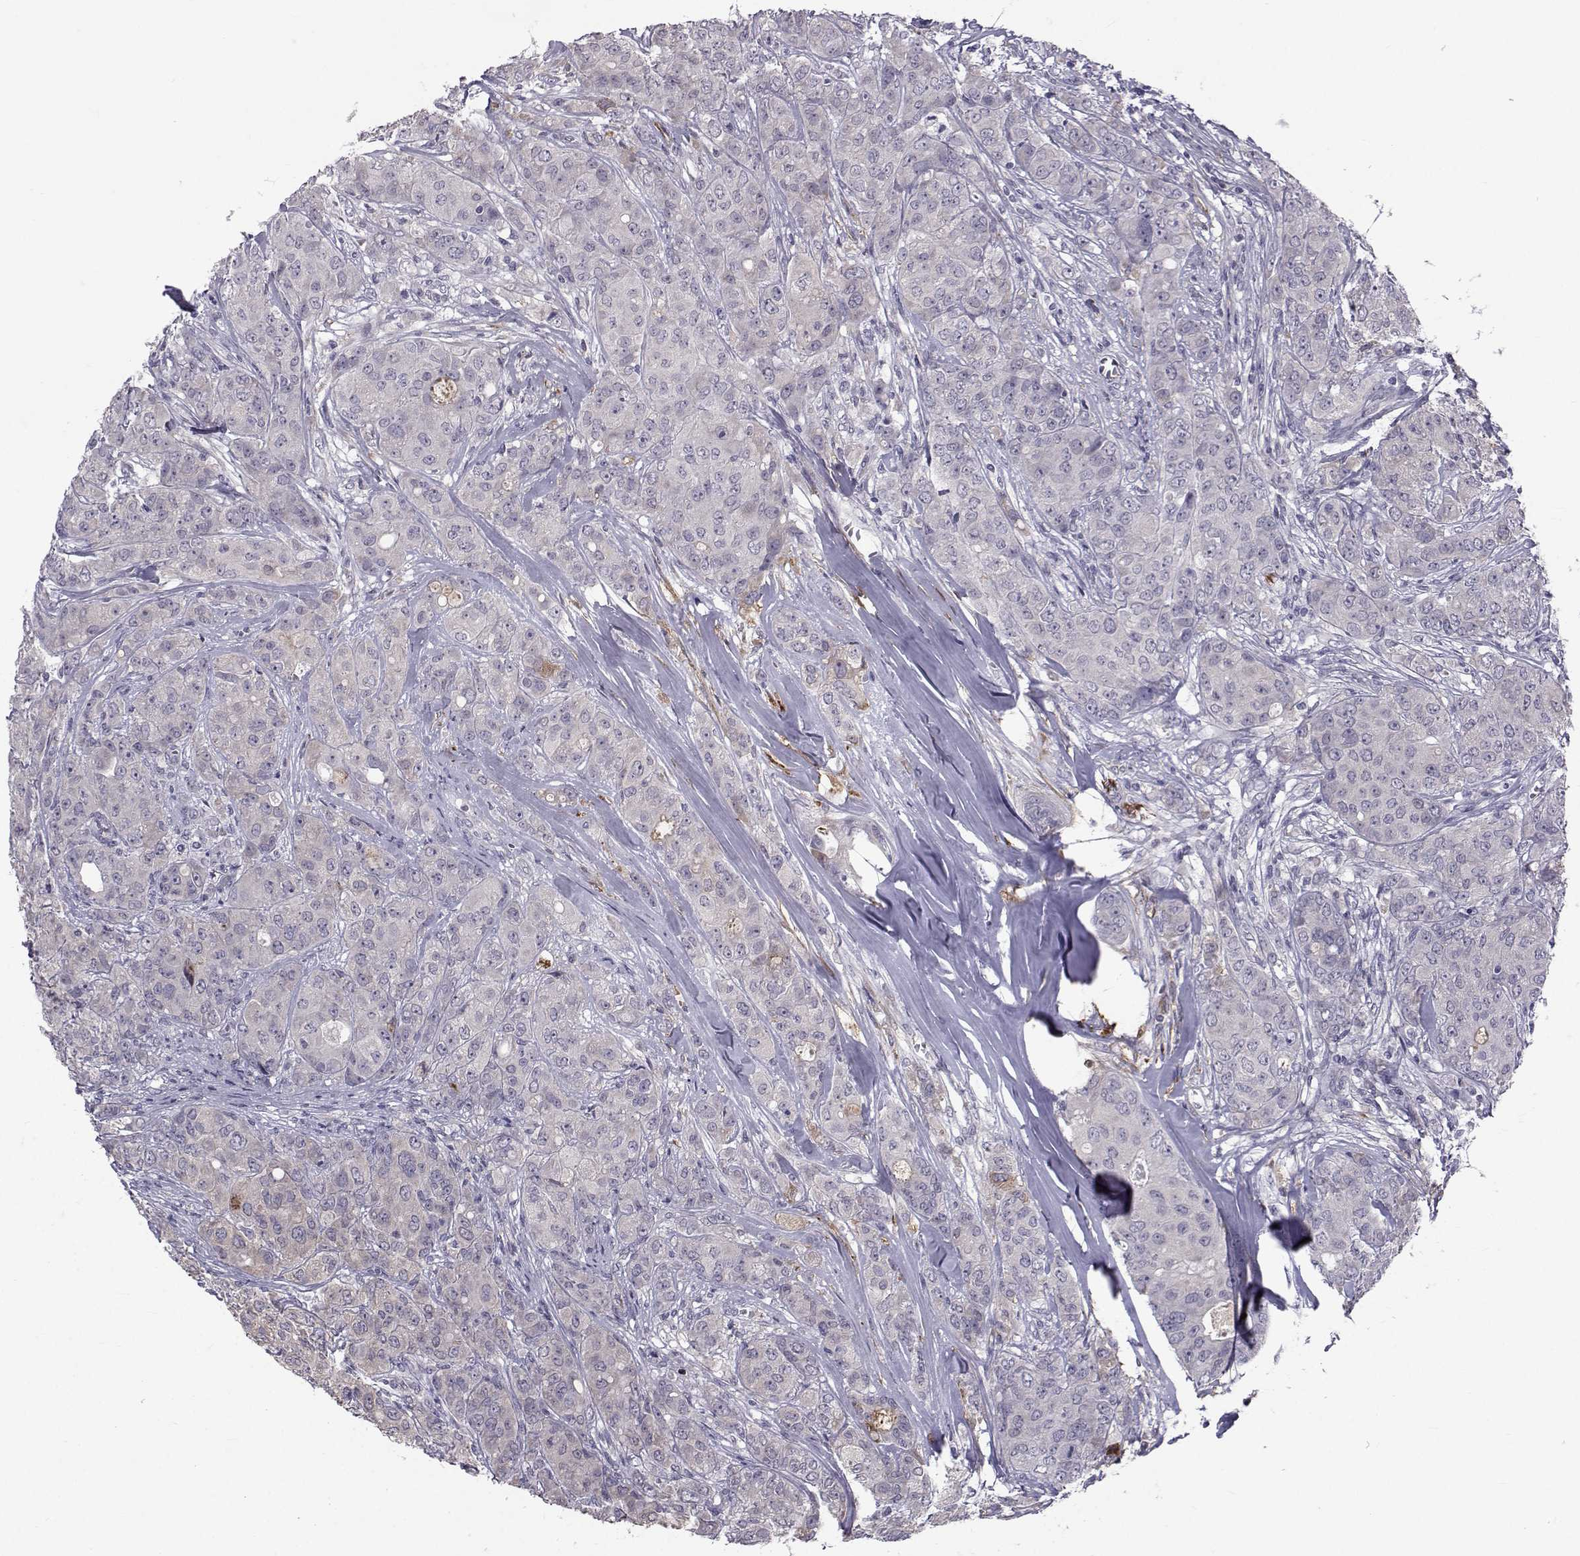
{"staining": {"intensity": "negative", "quantity": "none", "location": "none"}, "tissue": "breast cancer", "cell_type": "Tumor cells", "image_type": "cancer", "snomed": [{"axis": "morphology", "description": "Duct carcinoma"}, {"axis": "topography", "description": "Breast"}], "caption": "Tumor cells show no significant protein expression in intraductal carcinoma (breast).", "gene": "TNFRSF11B", "patient": {"sex": "female", "age": 43}}